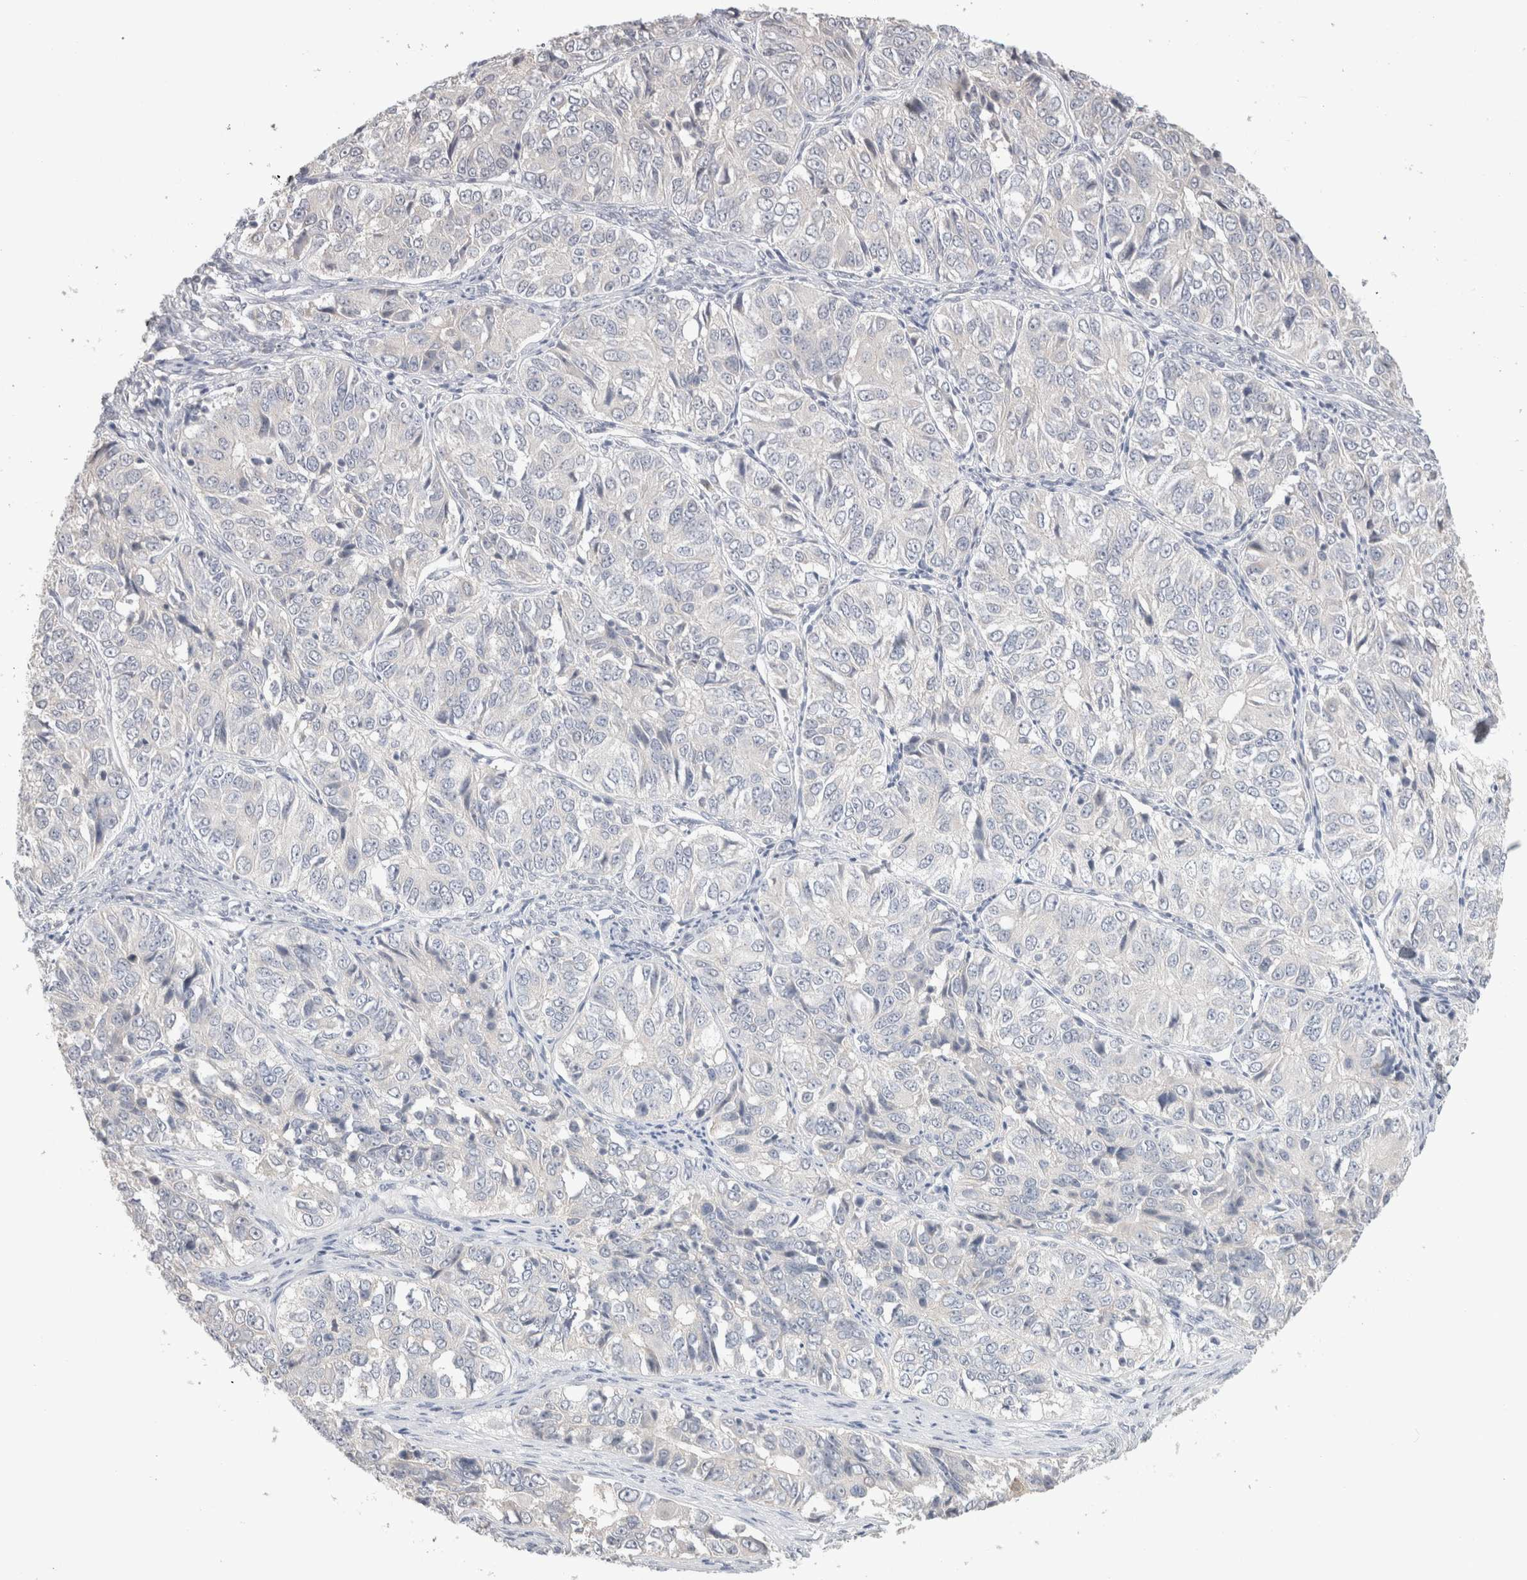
{"staining": {"intensity": "negative", "quantity": "none", "location": "none"}, "tissue": "ovarian cancer", "cell_type": "Tumor cells", "image_type": "cancer", "snomed": [{"axis": "morphology", "description": "Carcinoma, endometroid"}, {"axis": "topography", "description": "Ovary"}], "caption": "Immunohistochemistry image of ovarian cancer (endometroid carcinoma) stained for a protein (brown), which shows no staining in tumor cells.", "gene": "DMD", "patient": {"sex": "female", "age": 51}}